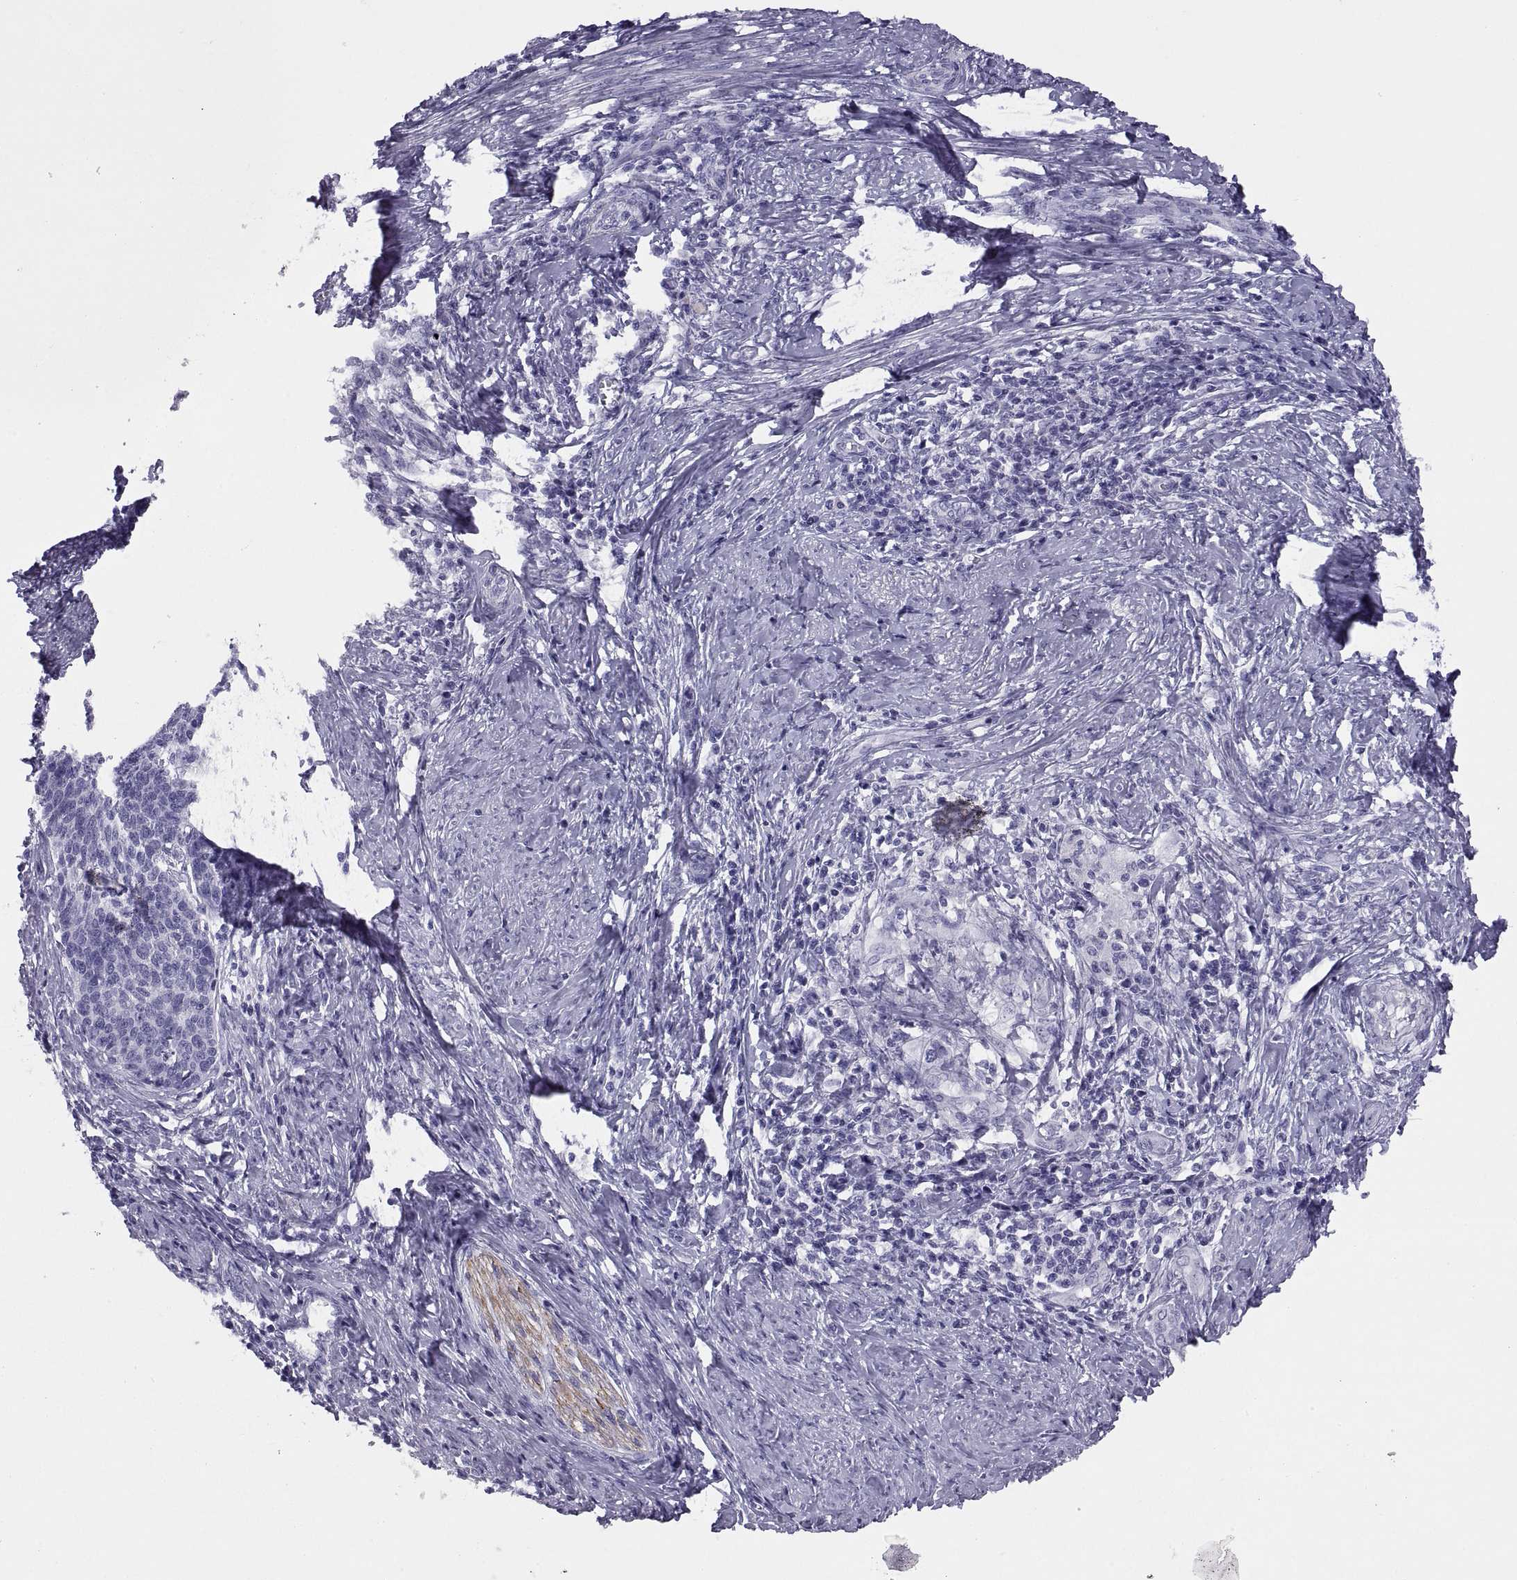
{"staining": {"intensity": "negative", "quantity": "none", "location": "none"}, "tissue": "cervical cancer", "cell_type": "Tumor cells", "image_type": "cancer", "snomed": [{"axis": "morphology", "description": "Squamous cell carcinoma, NOS"}, {"axis": "topography", "description": "Cervix"}], "caption": "Protein analysis of cervical cancer demonstrates no significant expression in tumor cells. (Stains: DAB immunohistochemistry (IHC) with hematoxylin counter stain, Microscopy: brightfield microscopy at high magnification).", "gene": "RGS20", "patient": {"sex": "female", "age": 39}}